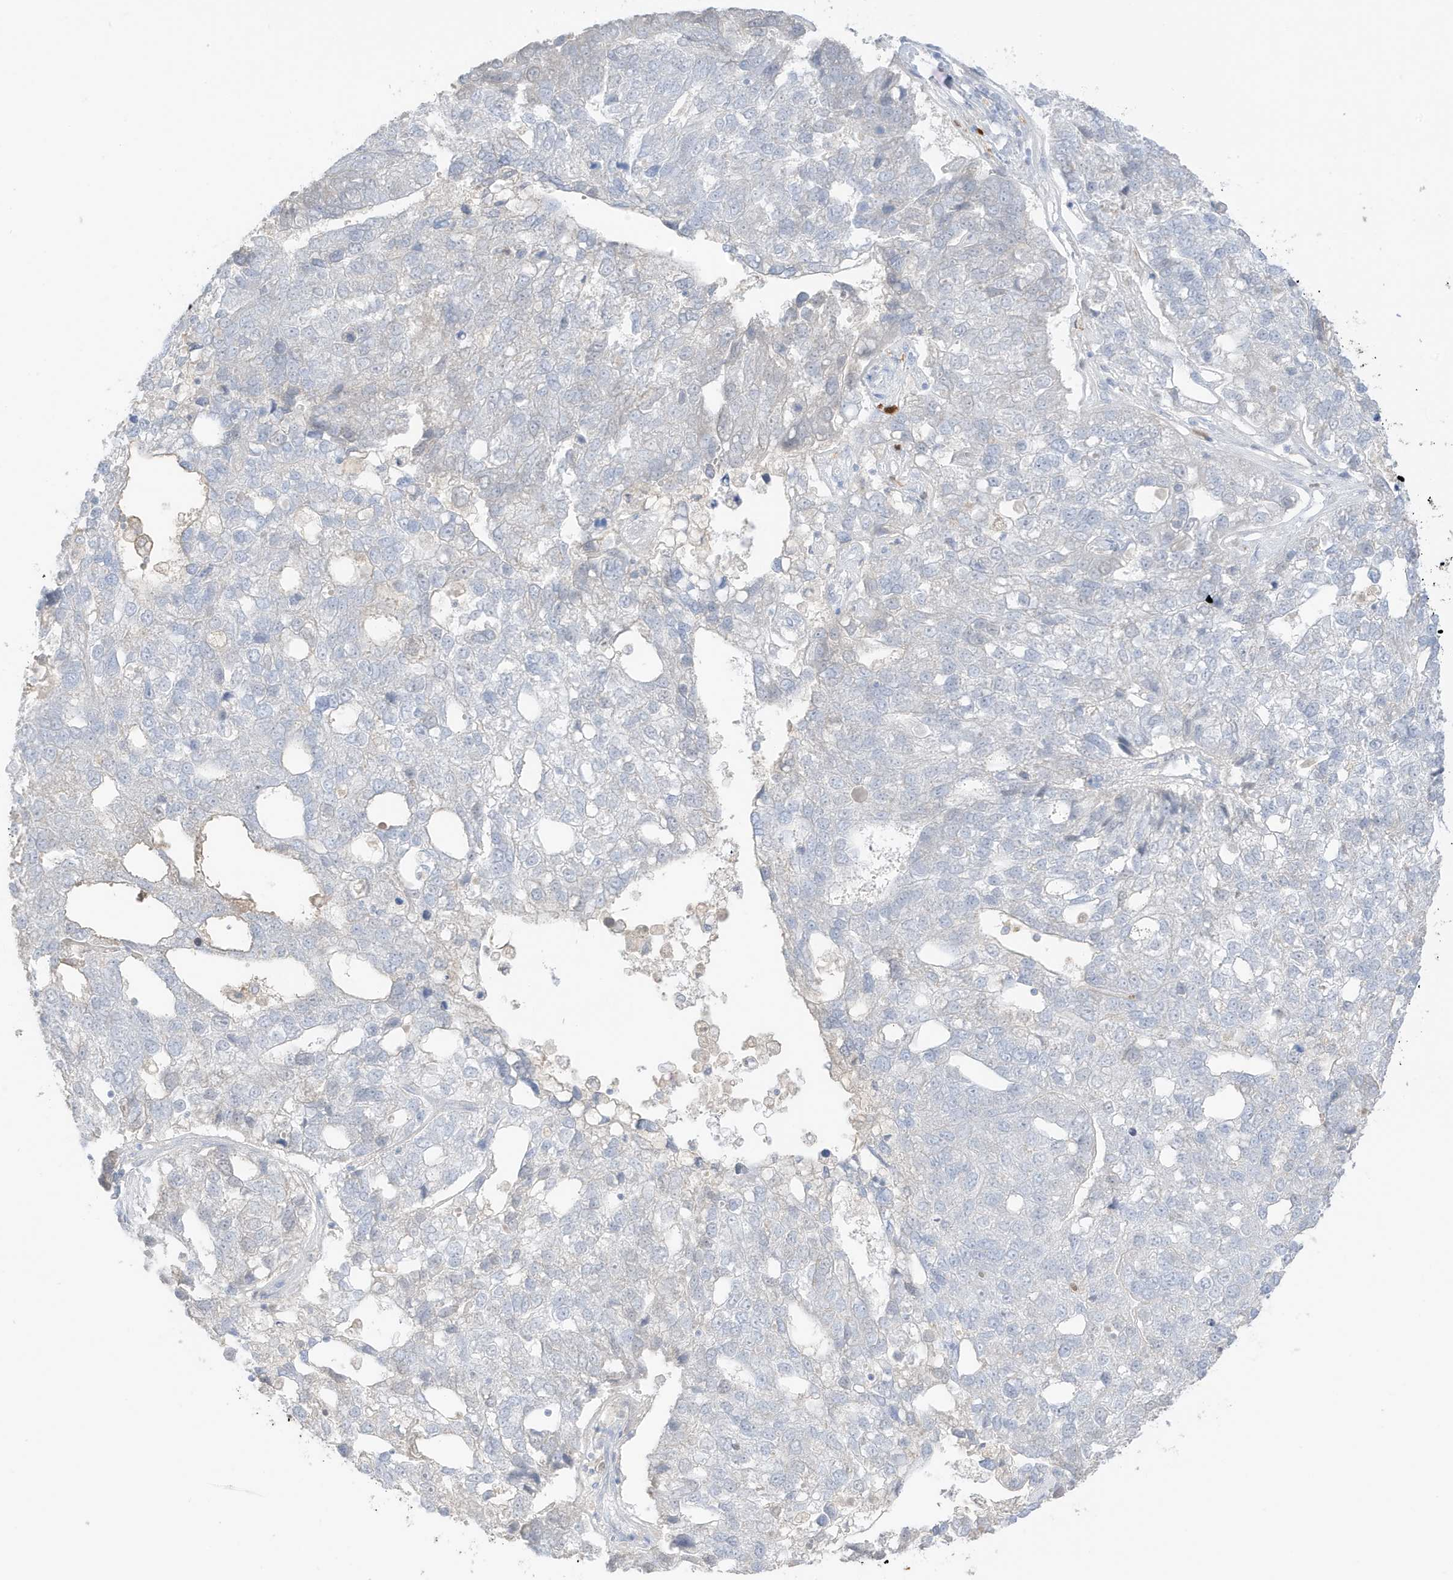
{"staining": {"intensity": "negative", "quantity": "none", "location": "none"}, "tissue": "pancreatic cancer", "cell_type": "Tumor cells", "image_type": "cancer", "snomed": [{"axis": "morphology", "description": "Adenocarcinoma, NOS"}, {"axis": "topography", "description": "Pancreas"}], "caption": "Micrograph shows no significant protein staining in tumor cells of pancreatic adenocarcinoma.", "gene": "GCA", "patient": {"sex": "female", "age": 61}}